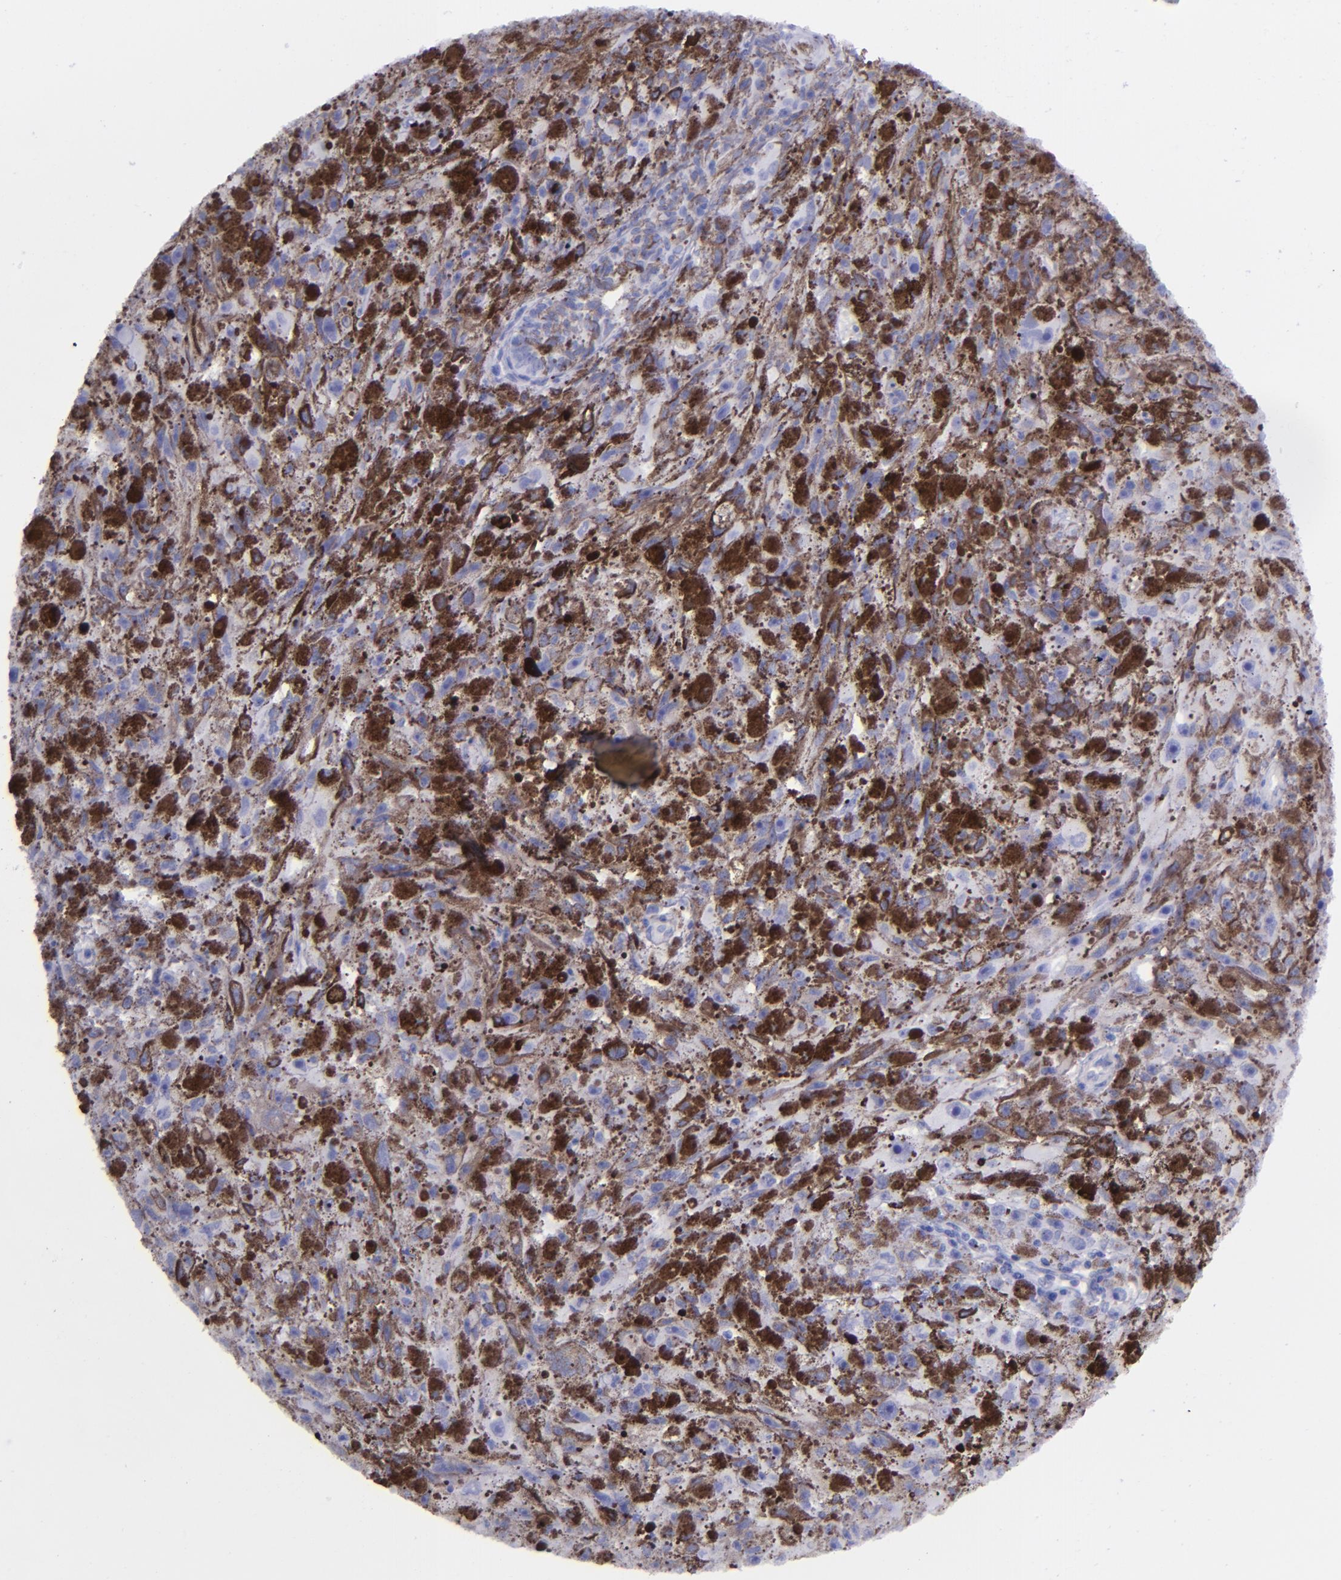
{"staining": {"intensity": "negative", "quantity": "none", "location": "none"}, "tissue": "melanoma", "cell_type": "Tumor cells", "image_type": "cancer", "snomed": [{"axis": "morphology", "description": "Malignant melanoma, NOS"}, {"axis": "topography", "description": "Skin"}], "caption": "High magnification brightfield microscopy of melanoma stained with DAB (3,3'-diaminobenzidine) (brown) and counterstained with hematoxylin (blue): tumor cells show no significant expression.", "gene": "EFCAB13", "patient": {"sex": "female", "age": 104}}